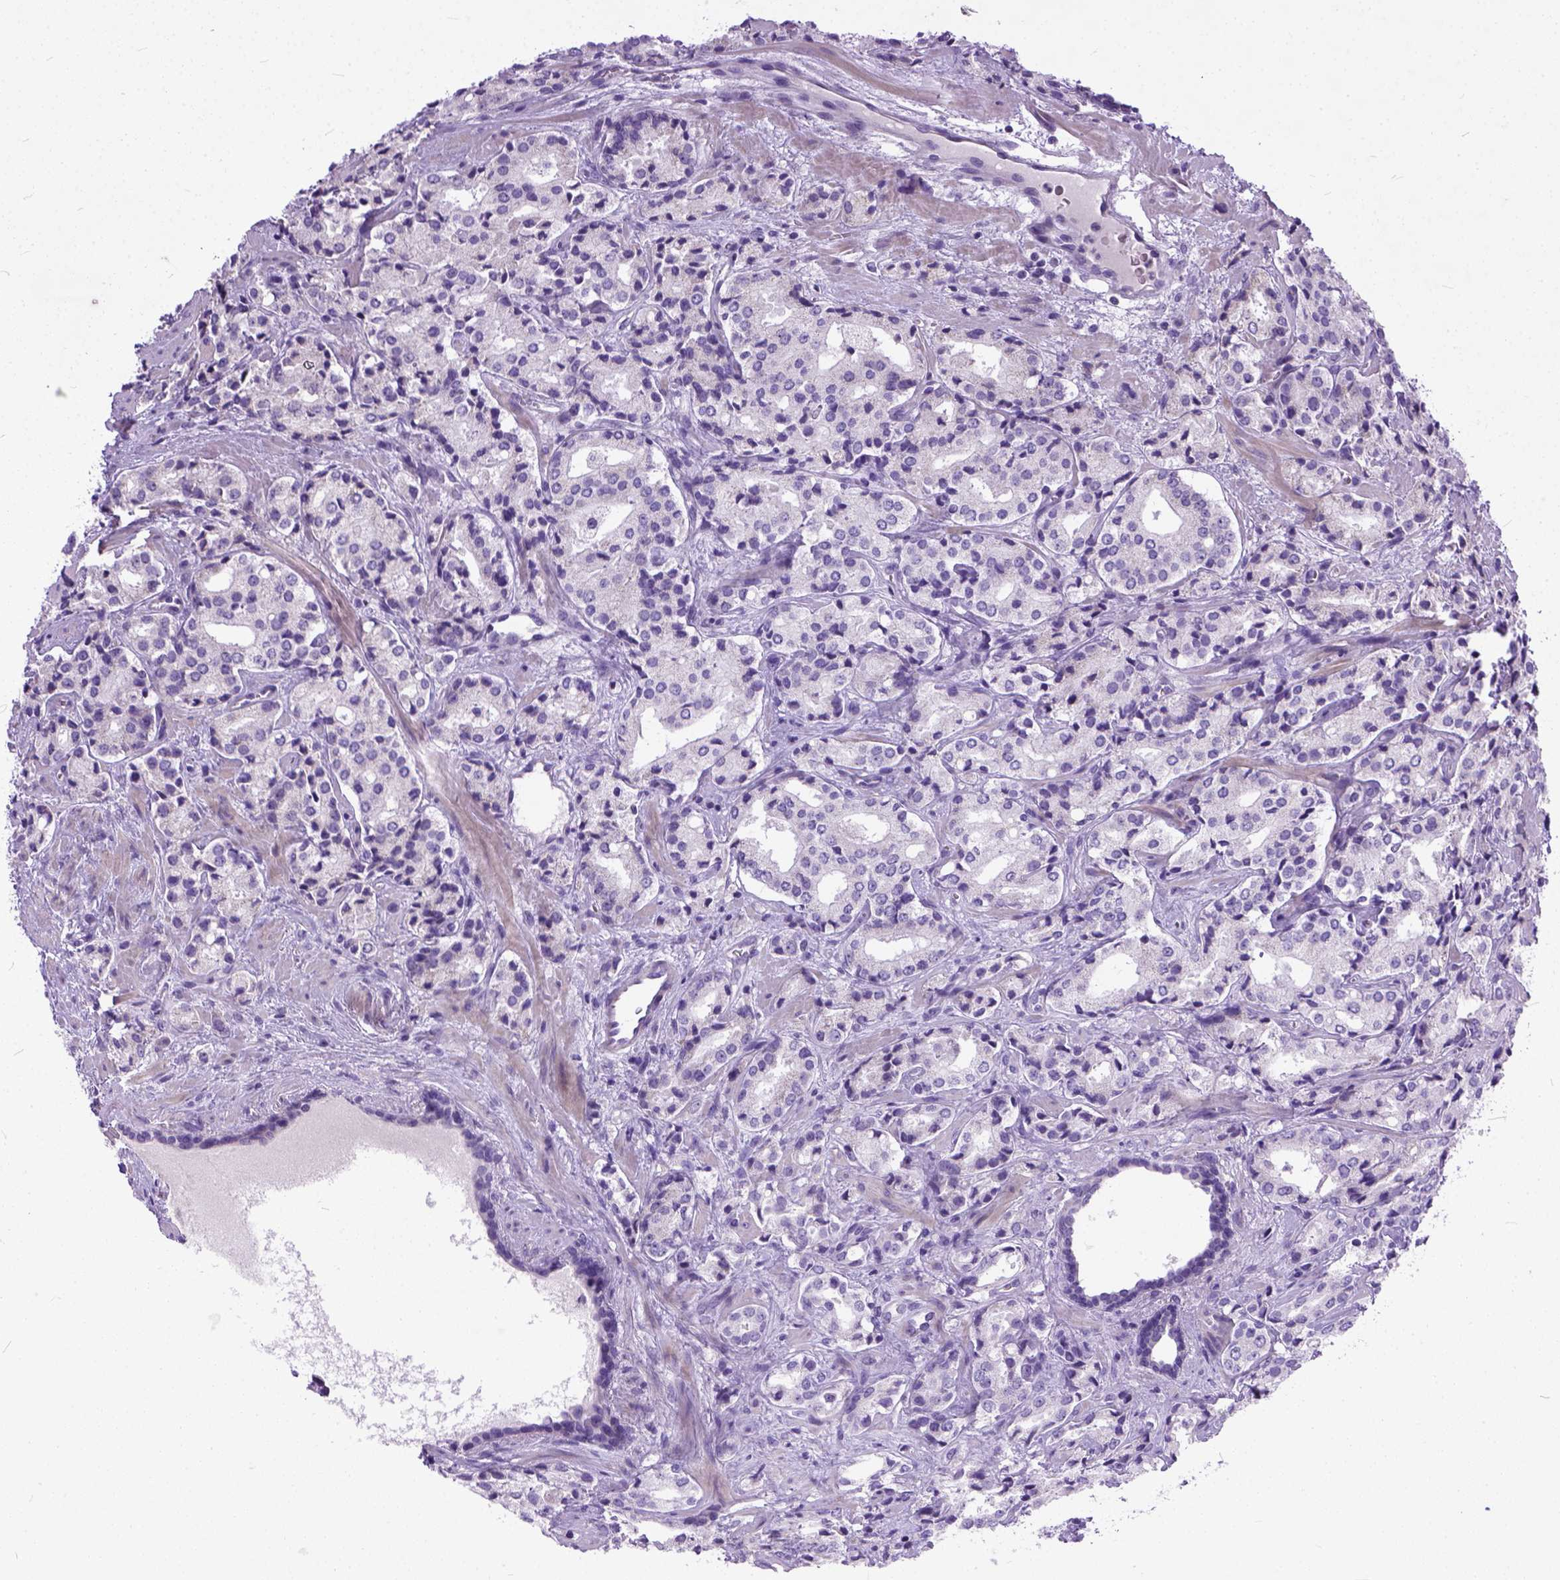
{"staining": {"intensity": "negative", "quantity": "none", "location": "none"}, "tissue": "prostate cancer", "cell_type": "Tumor cells", "image_type": "cancer", "snomed": [{"axis": "morphology", "description": "Adenocarcinoma, Low grade"}, {"axis": "topography", "description": "Prostate"}], "caption": "The micrograph exhibits no staining of tumor cells in low-grade adenocarcinoma (prostate).", "gene": "PLK5", "patient": {"sex": "male", "age": 56}}